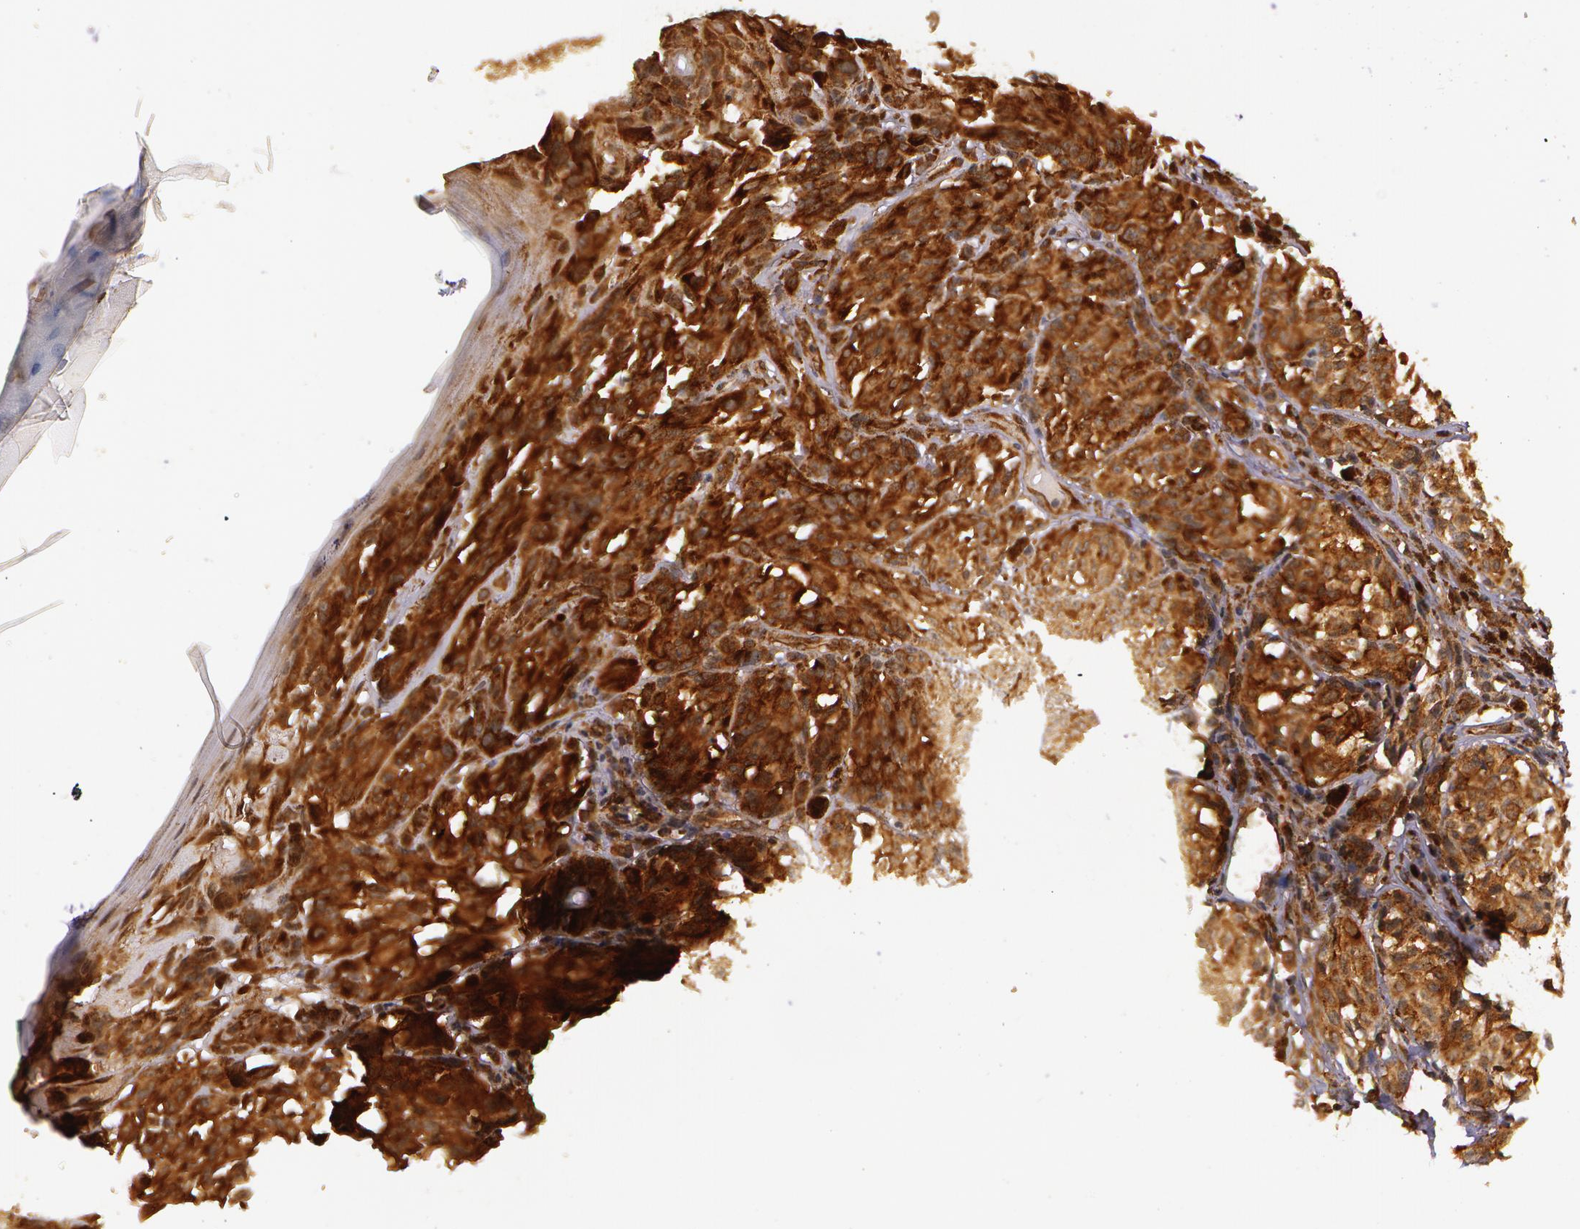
{"staining": {"intensity": "strong", "quantity": ">75%", "location": "cytoplasmic/membranous"}, "tissue": "melanoma", "cell_type": "Tumor cells", "image_type": "cancer", "snomed": [{"axis": "morphology", "description": "Malignant melanoma, NOS"}, {"axis": "topography", "description": "Skin"}], "caption": "An image showing strong cytoplasmic/membranous expression in approximately >75% of tumor cells in melanoma, as visualized by brown immunohistochemical staining.", "gene": "ASCC2", "patient": {"sex": "female", "age": 72}}